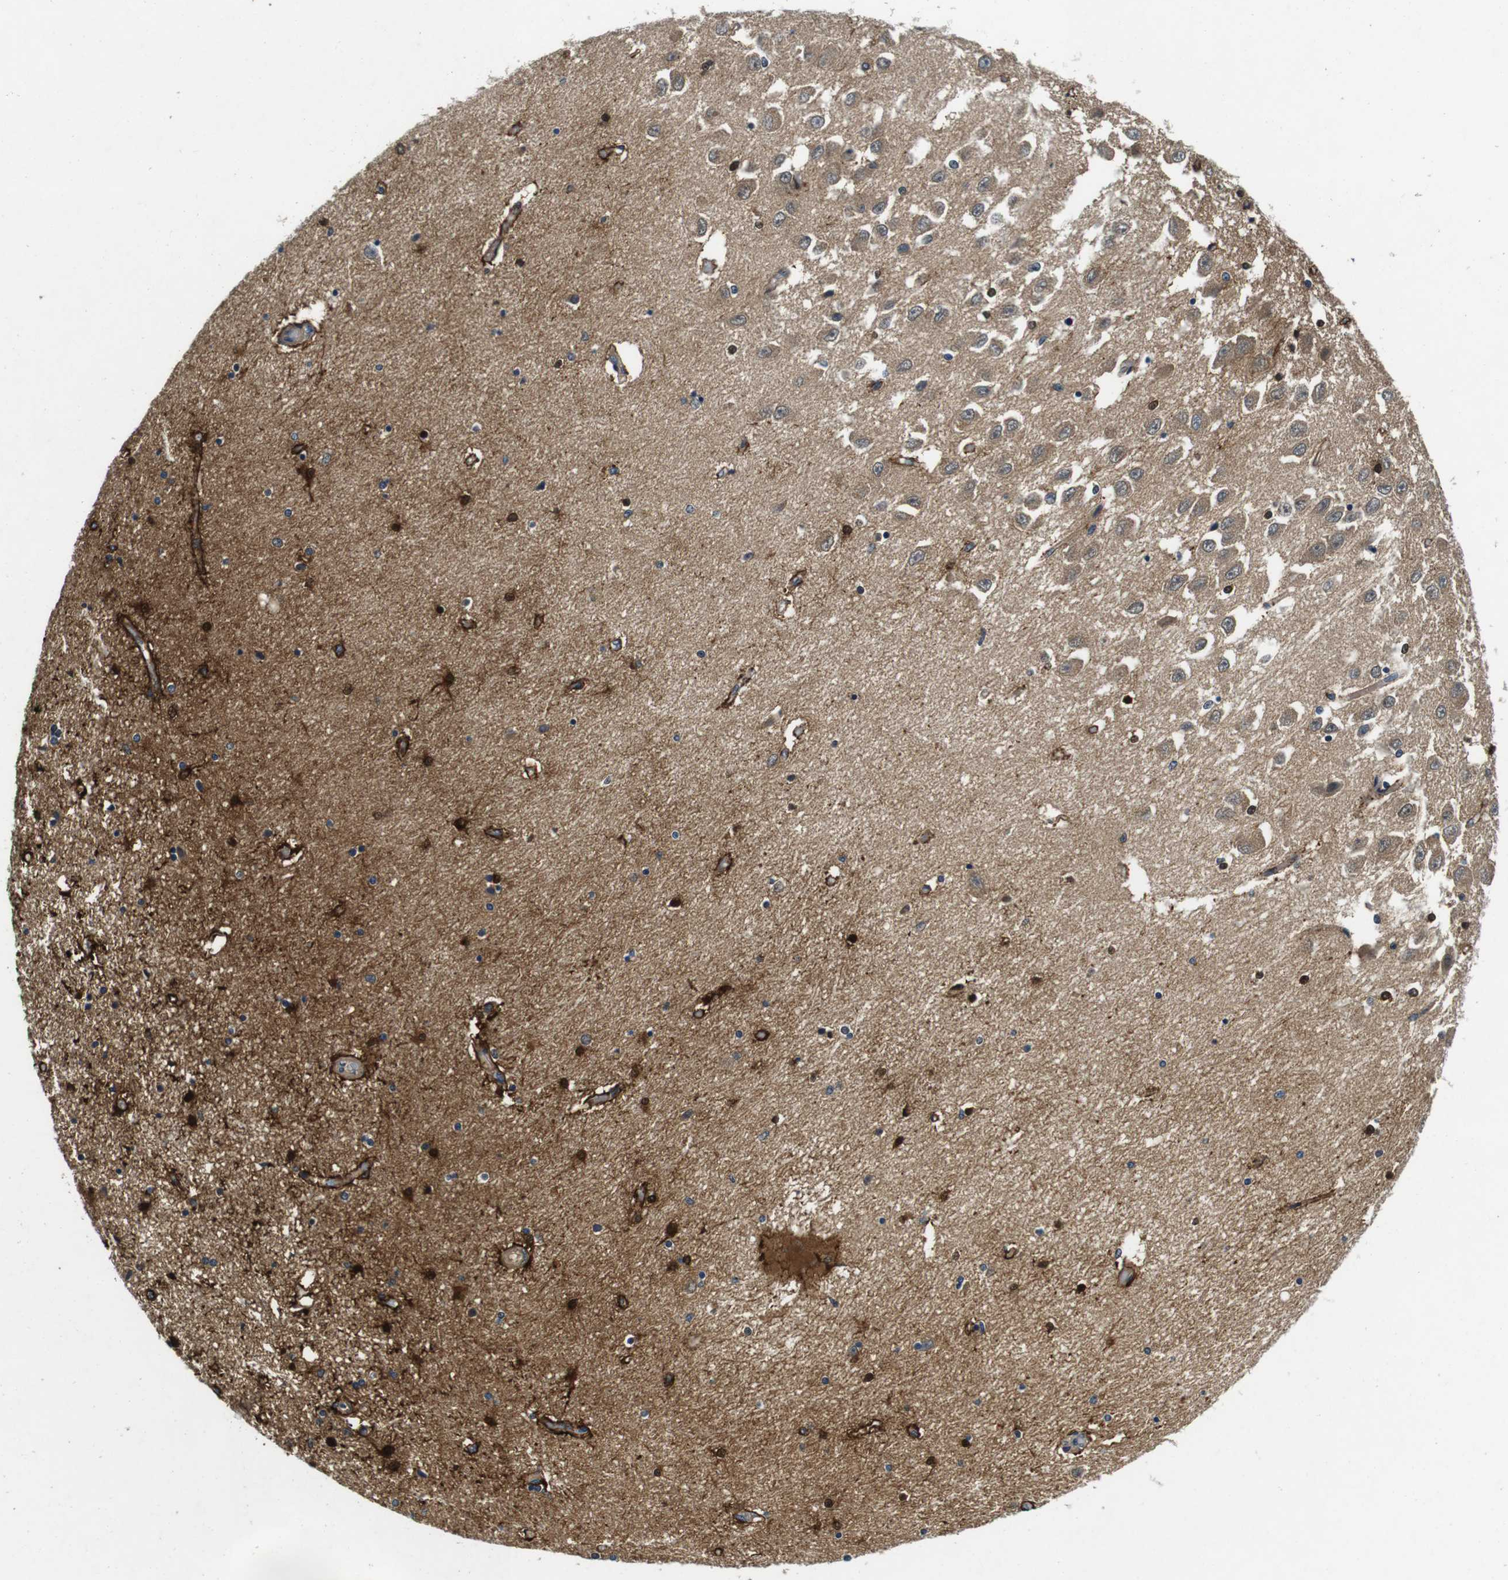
{"staining": {"intensity": "moderate", "quantity": "25%-75%", "location": "cytoplasmic/membranous"}, "tissue": "hippocampus", "cell_type": "Glial cells", "image_type": "normal", "snomed": [{"axis": "morphology", "description": "Normal tissue, NOS"}, {"axis": "topography", "description": "Hippocampus"}], "caption": "Unremarkable hippocampus shows moderate cytoplasmic/membranous staining in about 25%-75% of glial cells The staining was performed using DAB, with brown indicating positive protein expression. Nuclei are stained blue with hematoxylin..", "gene": "DTNA", "patient": {"sex": "female", "age": 54}}